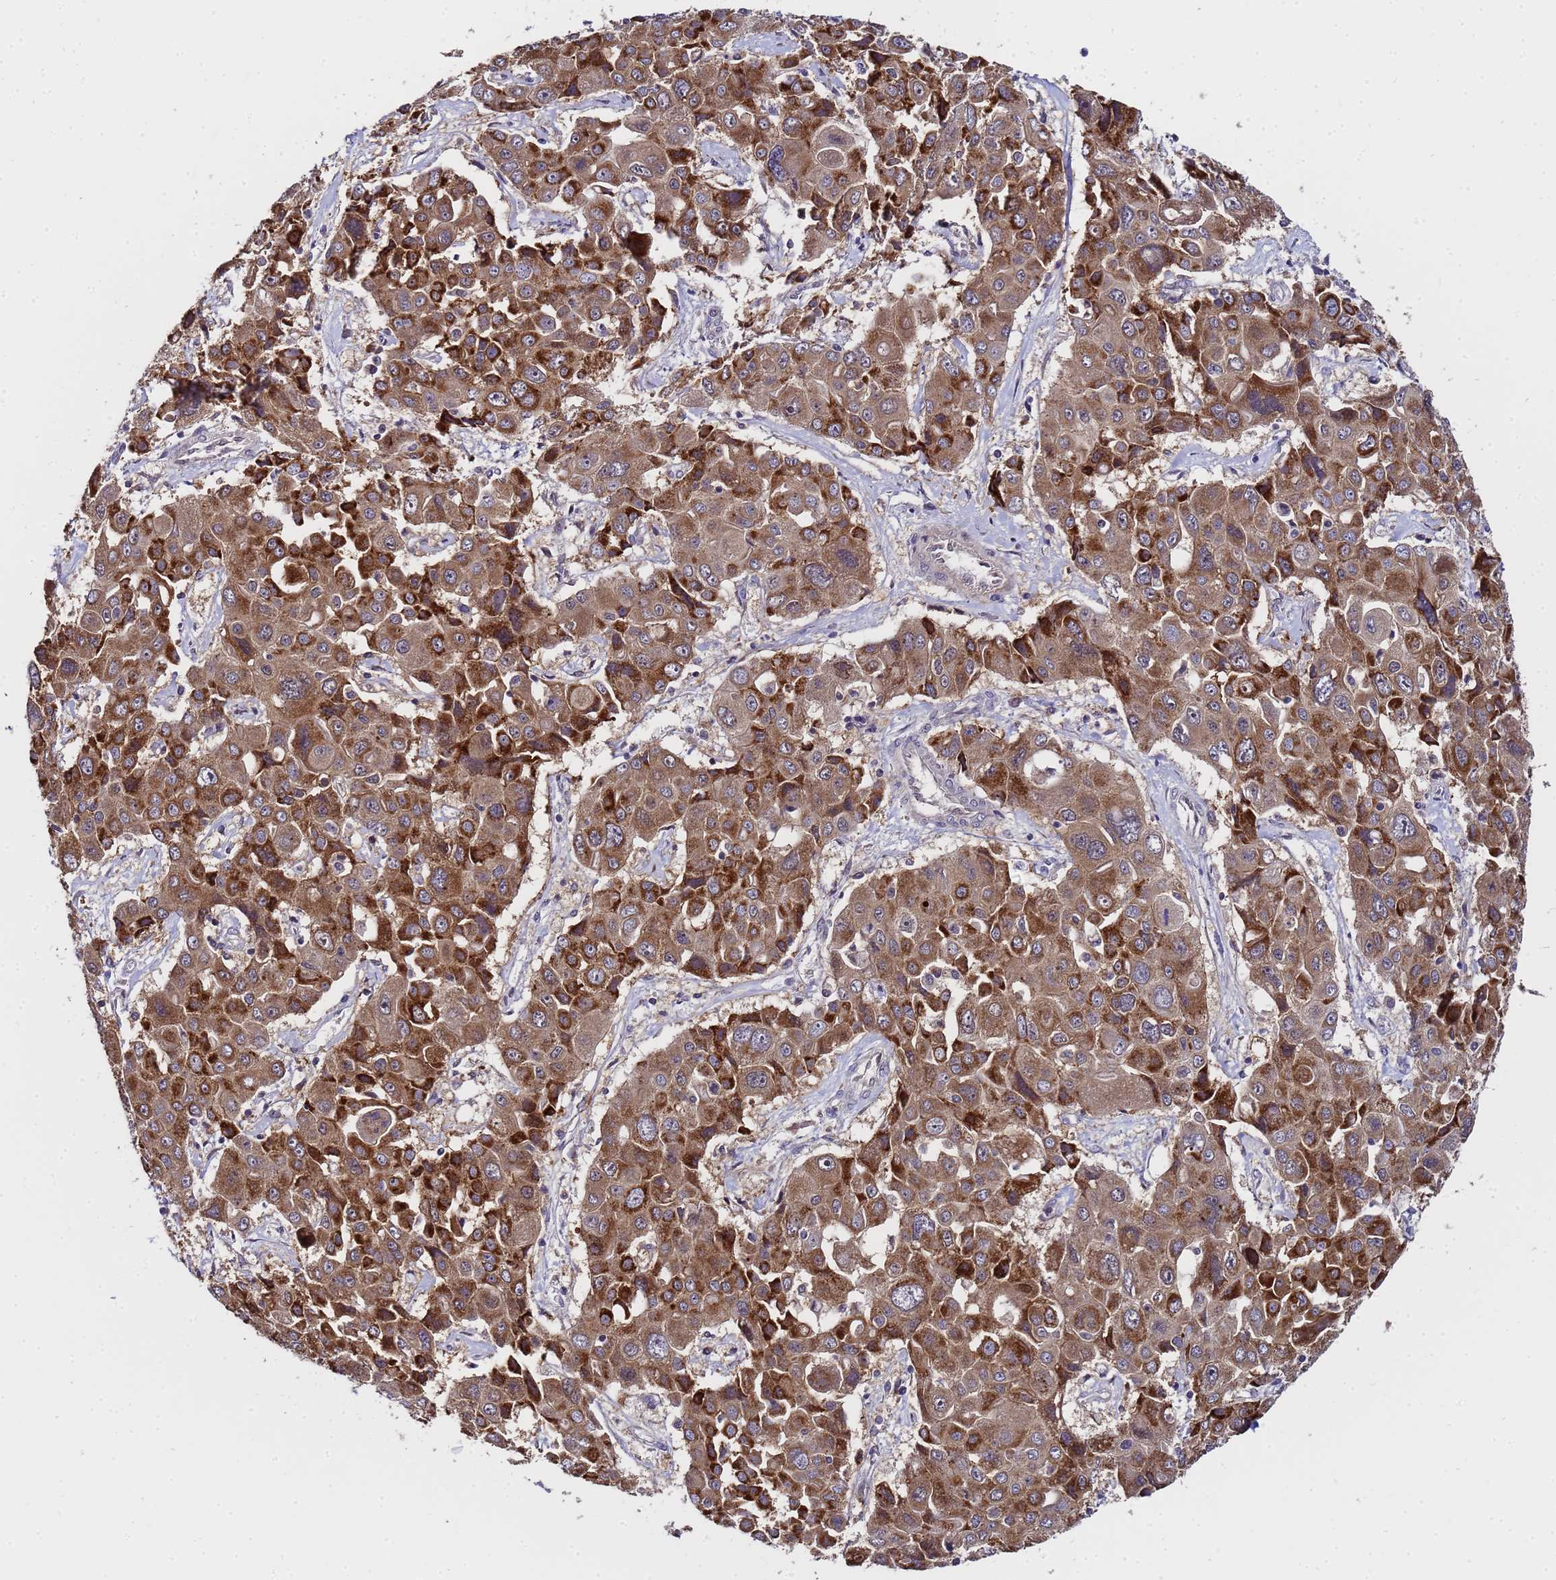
{"staining": {"intensity": "strong", "quantity": ">75%", "location": "cytoplasmic/membranous"}, "tissue": "liver cancer", "cell_type": "Tumor cells", "image_type": "cancer", "snomed": [{"axis": "morphology", "description": "Cholangiocarcinoma"}, {"axis": "topography", "description": "Liver"}], "caption": "Cholangiocarcinoma (liver) stained with a protein marker demonstrates strong staining in tumor cells.", "gene": "ANAPC13", "patient": {"sex": "male", "age": 67}}